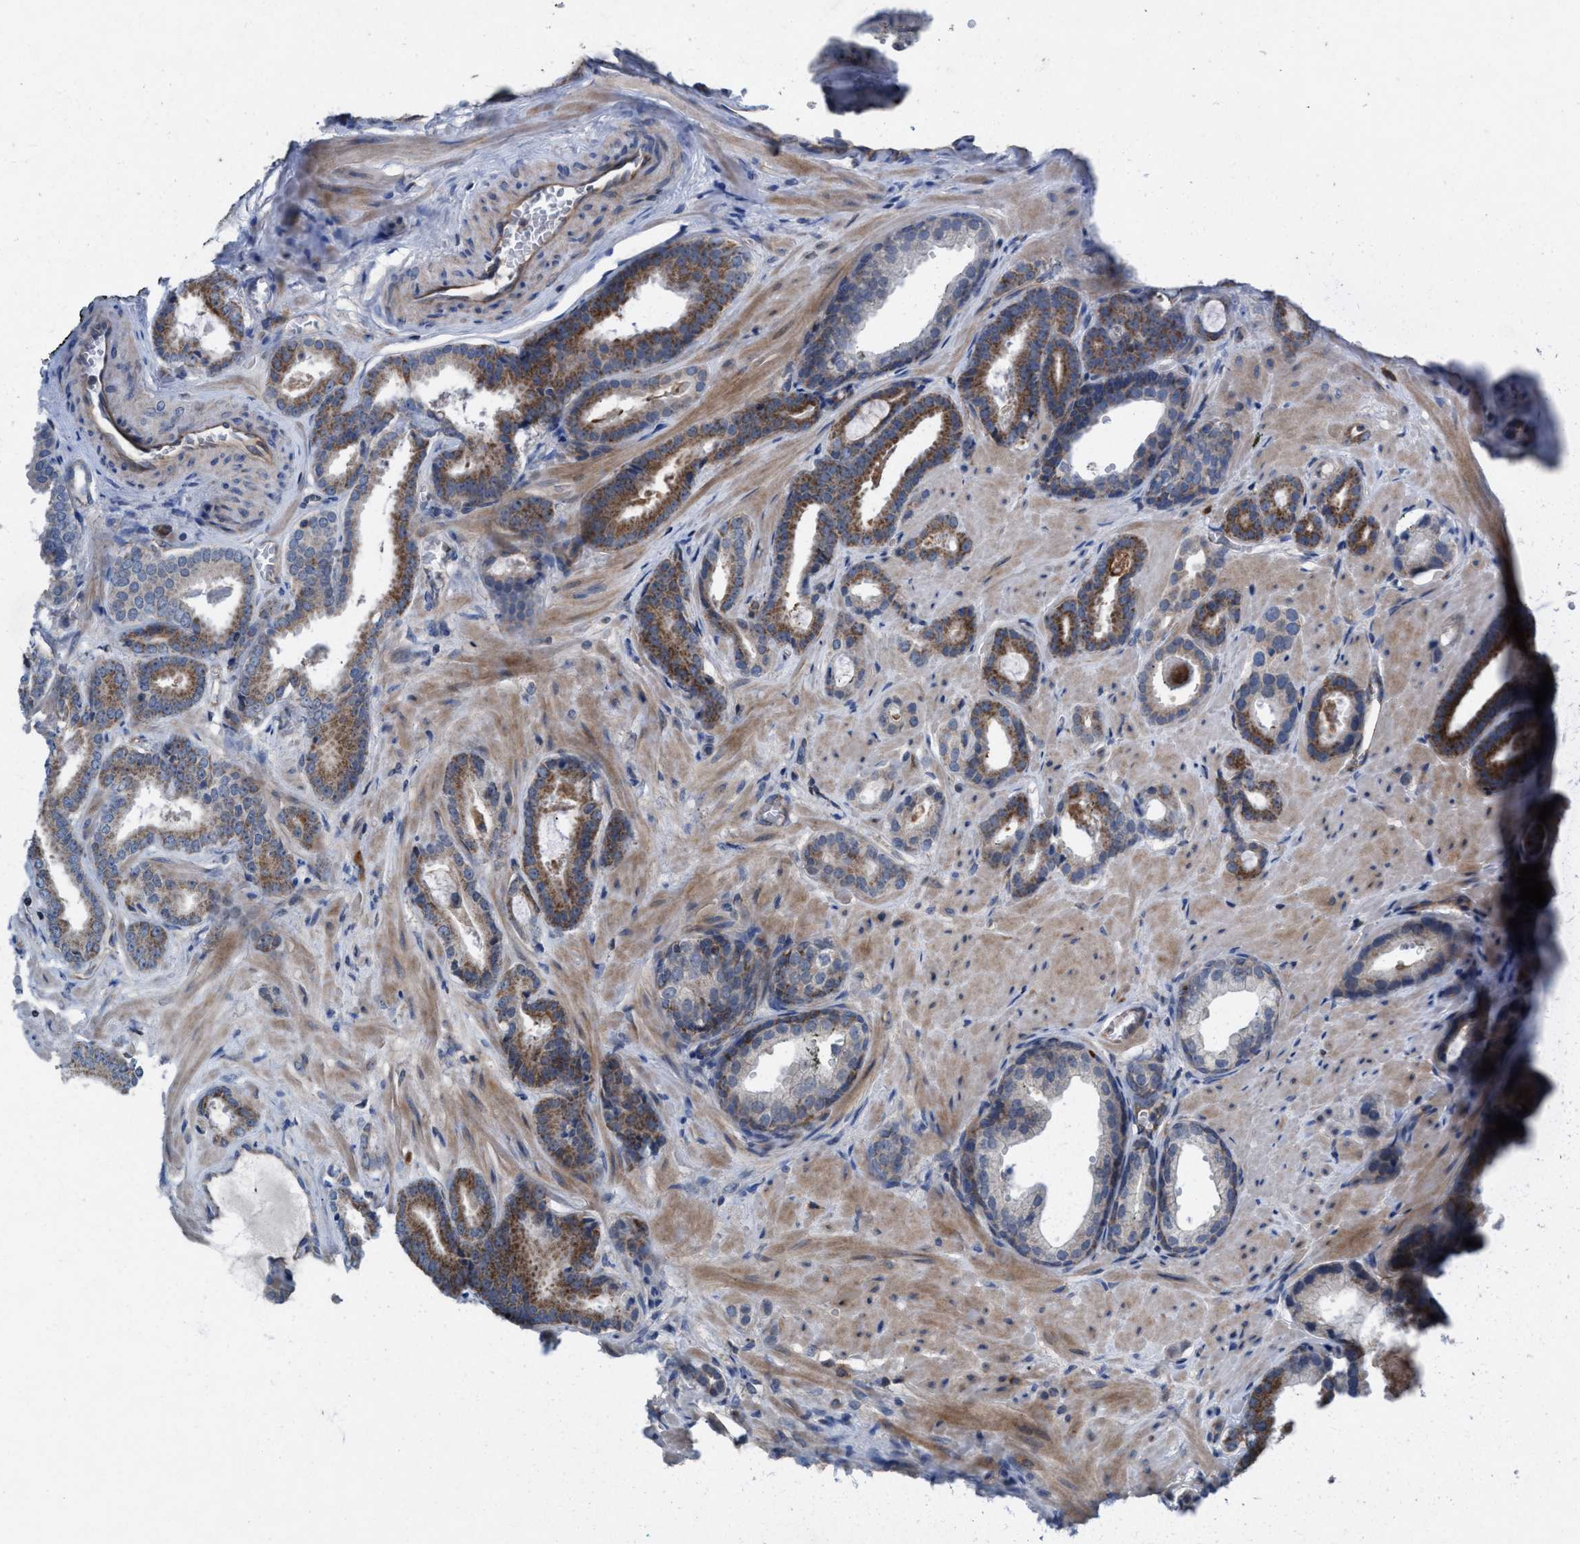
{"staining": {"intensity": "moderate", "quantity": "25%-75%", "location": "cytoplasmic/membranous"}, "tissue": "prostate cancer", "cell_type": "Tumor cells", "image_type": "cancer", "snomed": [{"axis": "morphology", "description": "Adenocarcinoma, Low grade"}, {"axis": "topography", "description": "Prostate"}], "caption": "A brown stain highlights moderate cytoplasmic/membranous positivity of a protein in low-grade adenocarcinoma (prostate) tumor cells. Using DAB (brown) and hematoxylin (blue) stains, captured at high magnification using brightfield microscopy.", "gene": "MRM1", "patient": {"sex": "male", "age": 53}}